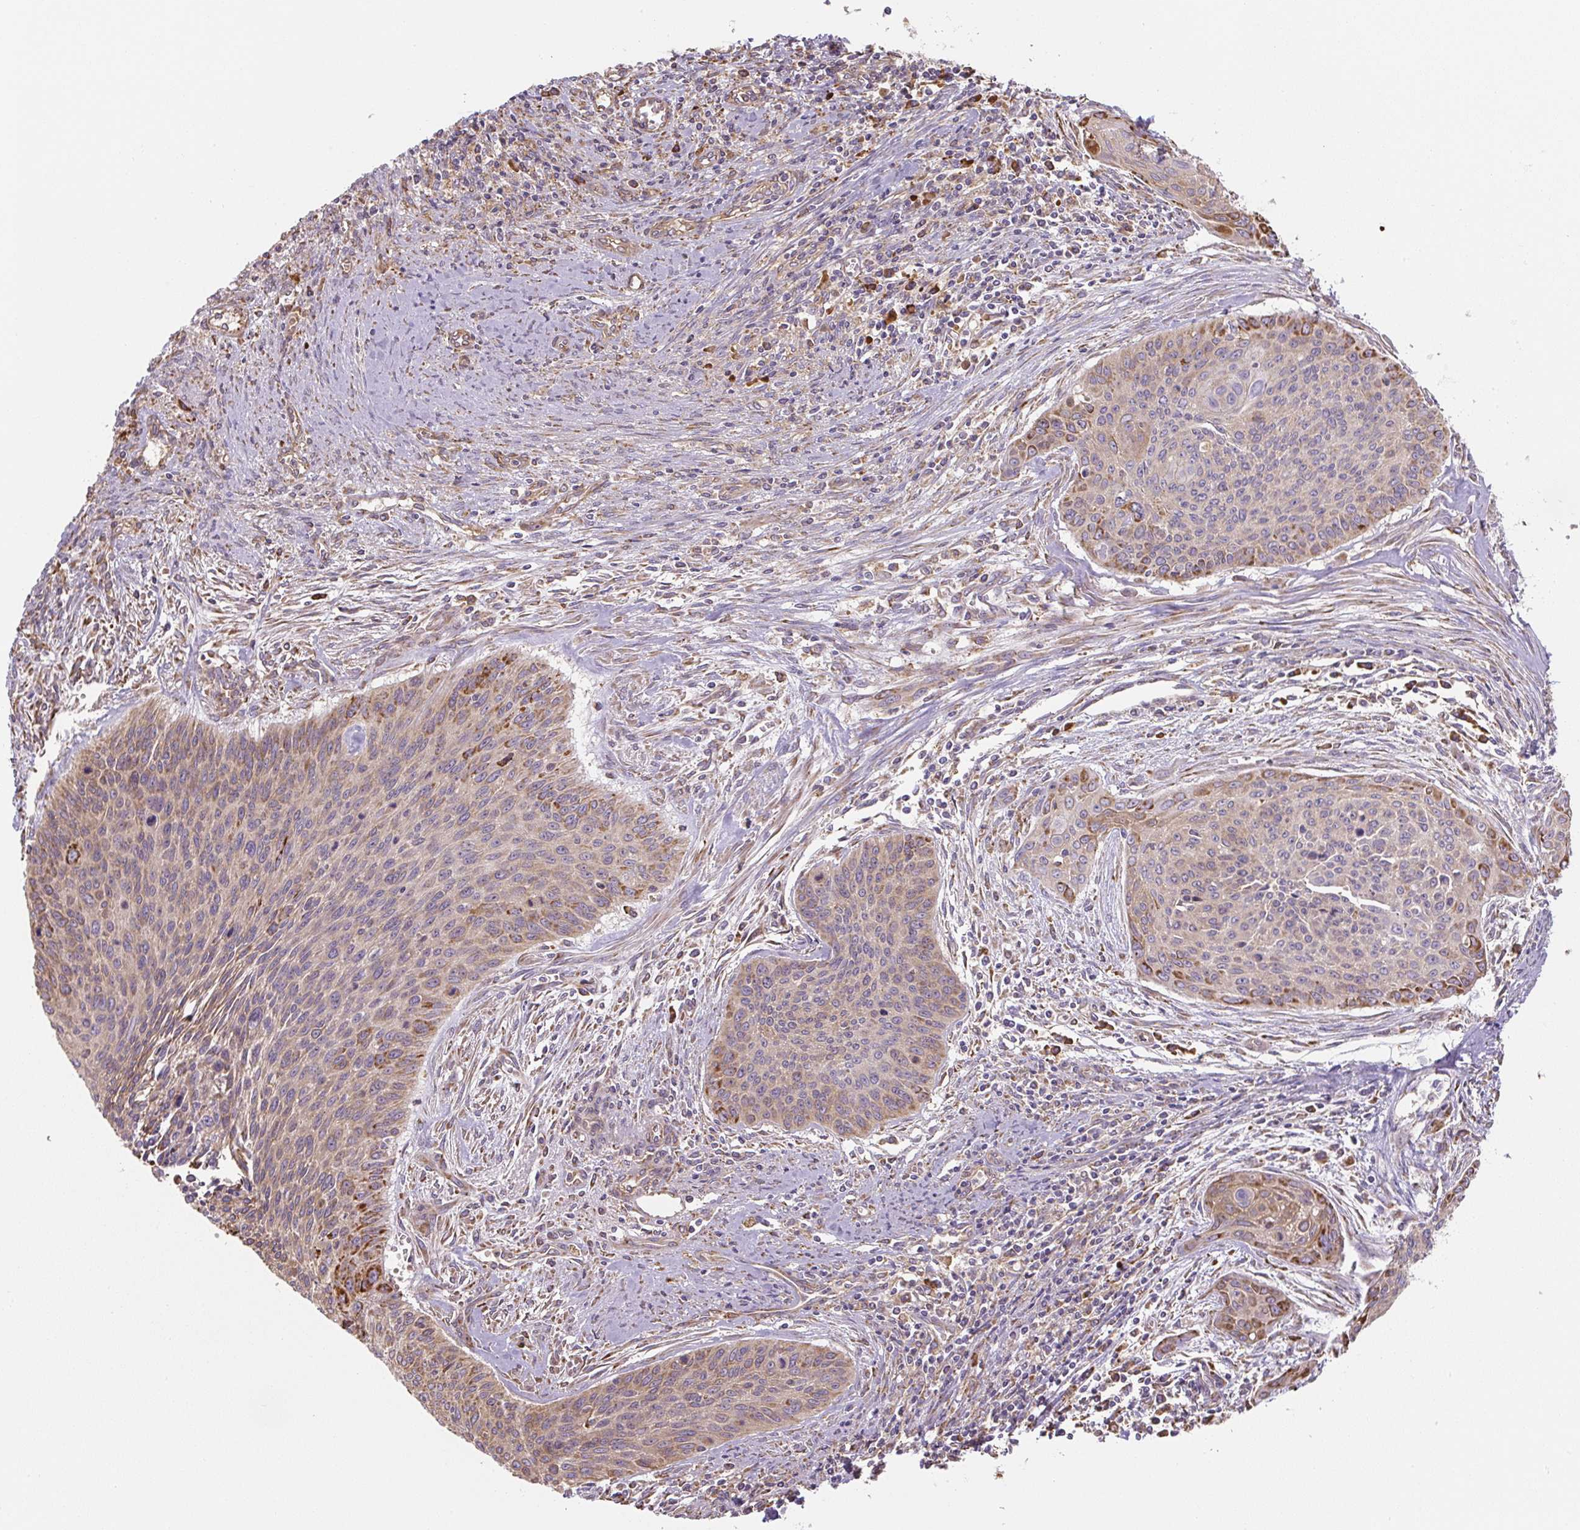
{"staining": {"intensity": "moderate", "quantity": "25%-75%", "location": "cytoplasmic/membranous"}, "tissue": "cervical cancer", "cell_type": "Tumor cells", "image_type": "cancer", "snomed": [{"axis": "morphology", "description": "Squamous cell carcinoma, NOS"}, {"axis": "topography", "description": "Cervix"}], "caption": "Human squamous cell carcinoma (cervical) stained for a protein (brown) demonstrates moderate cytoplasmic/membranous positive positivity in about 25%-75% of tumor cells.", "gene": "RASA1", "patient": {"sex": "female", "age": 55}}